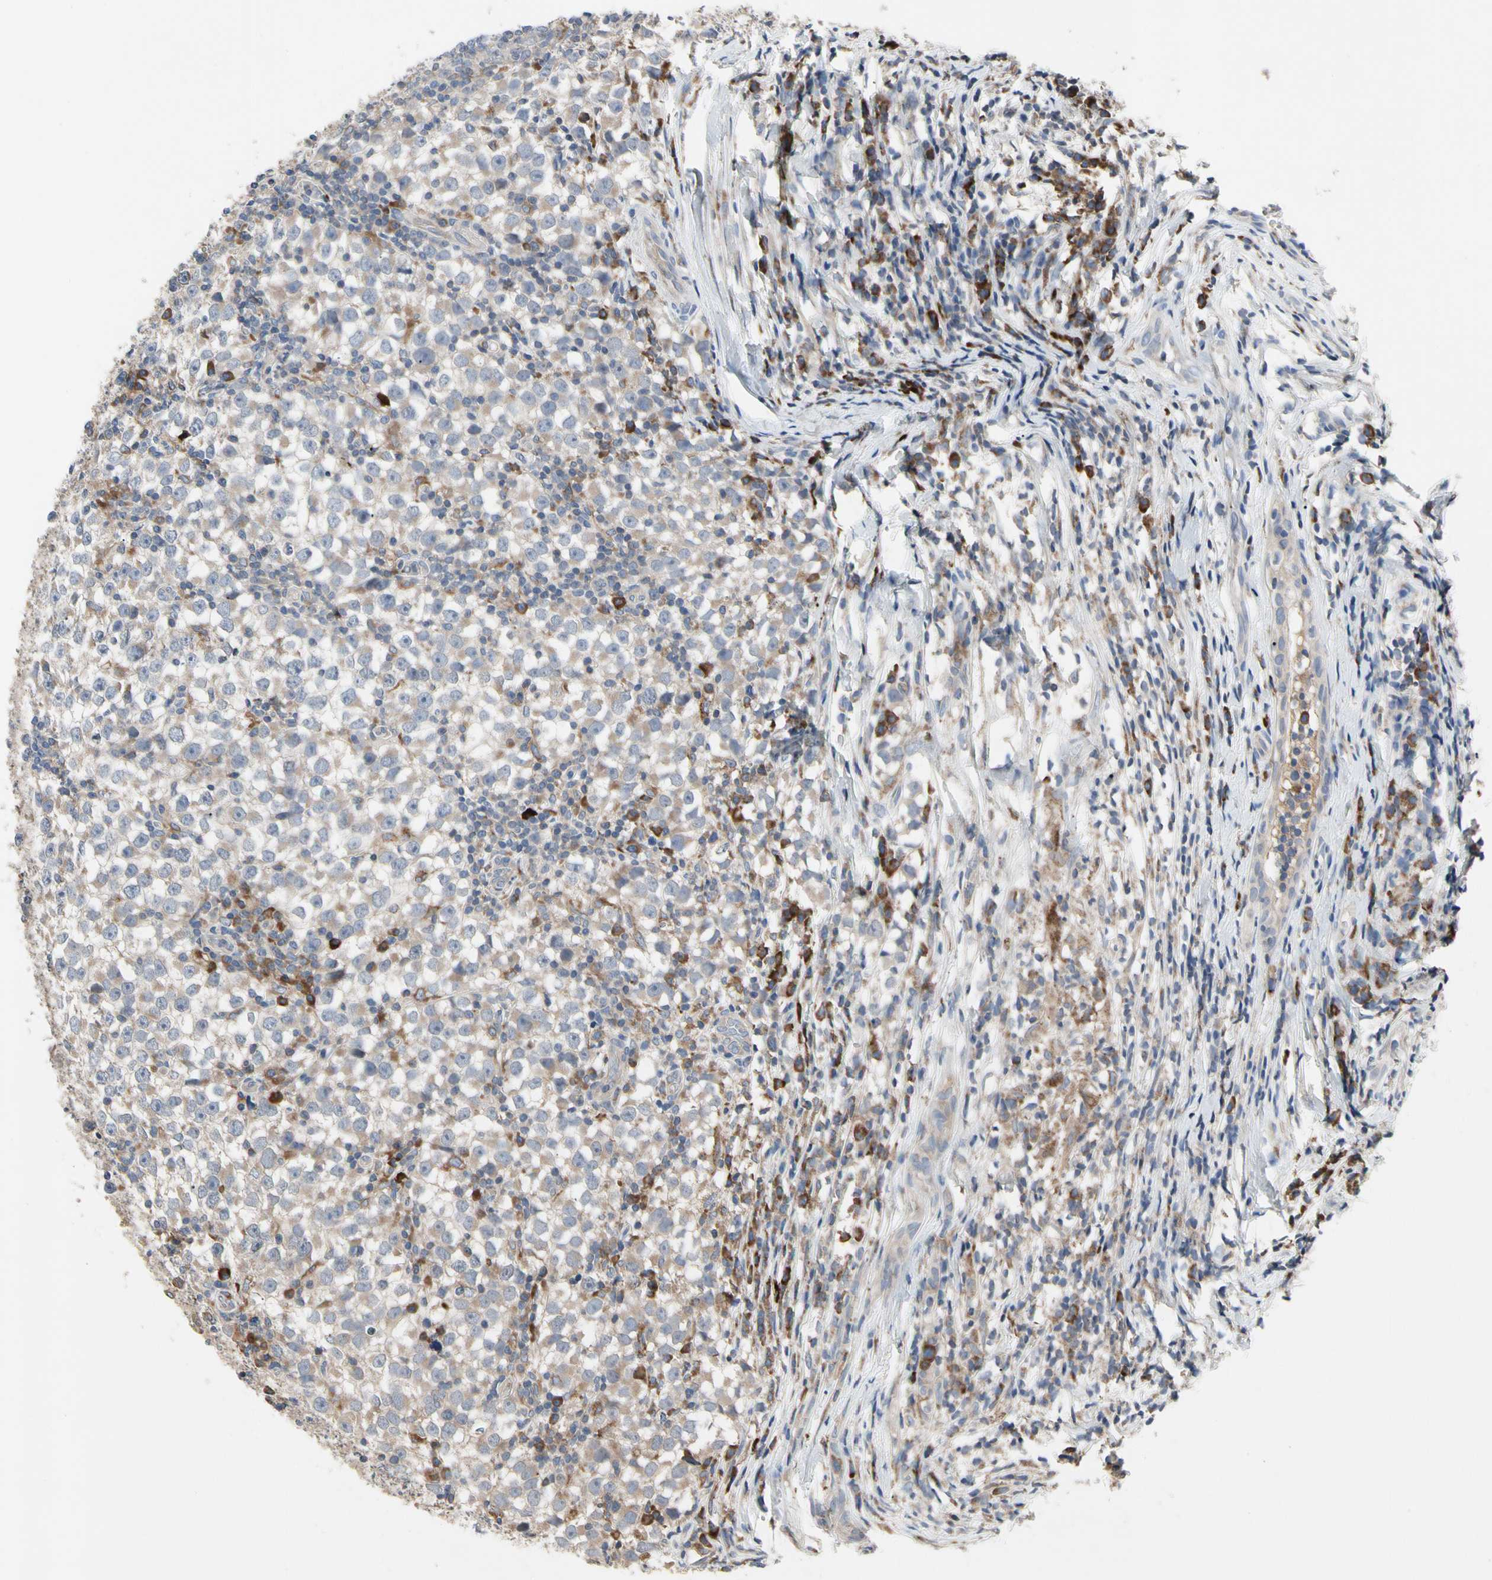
{"staining": {"intensity": "weak", "quantity": ">75%", "location": "cytoplasmic/membranous"}, "tissue": "testis cancer", "cell_type": "Tumor cells", "image_type": "cancer", "snomed": [{"axis": "morphology", "description": "Seminoma, NOS"}, {"axis": "topography", "description": "Testis"}], "caption": "Testis cancer stained with a brown dye demonstrates weak cytoplasmic/membranous positive positivity in approximately >75% of tumor cells.", "gene": "MMEL1", "patient": {"sex": "male", "age": 65}}